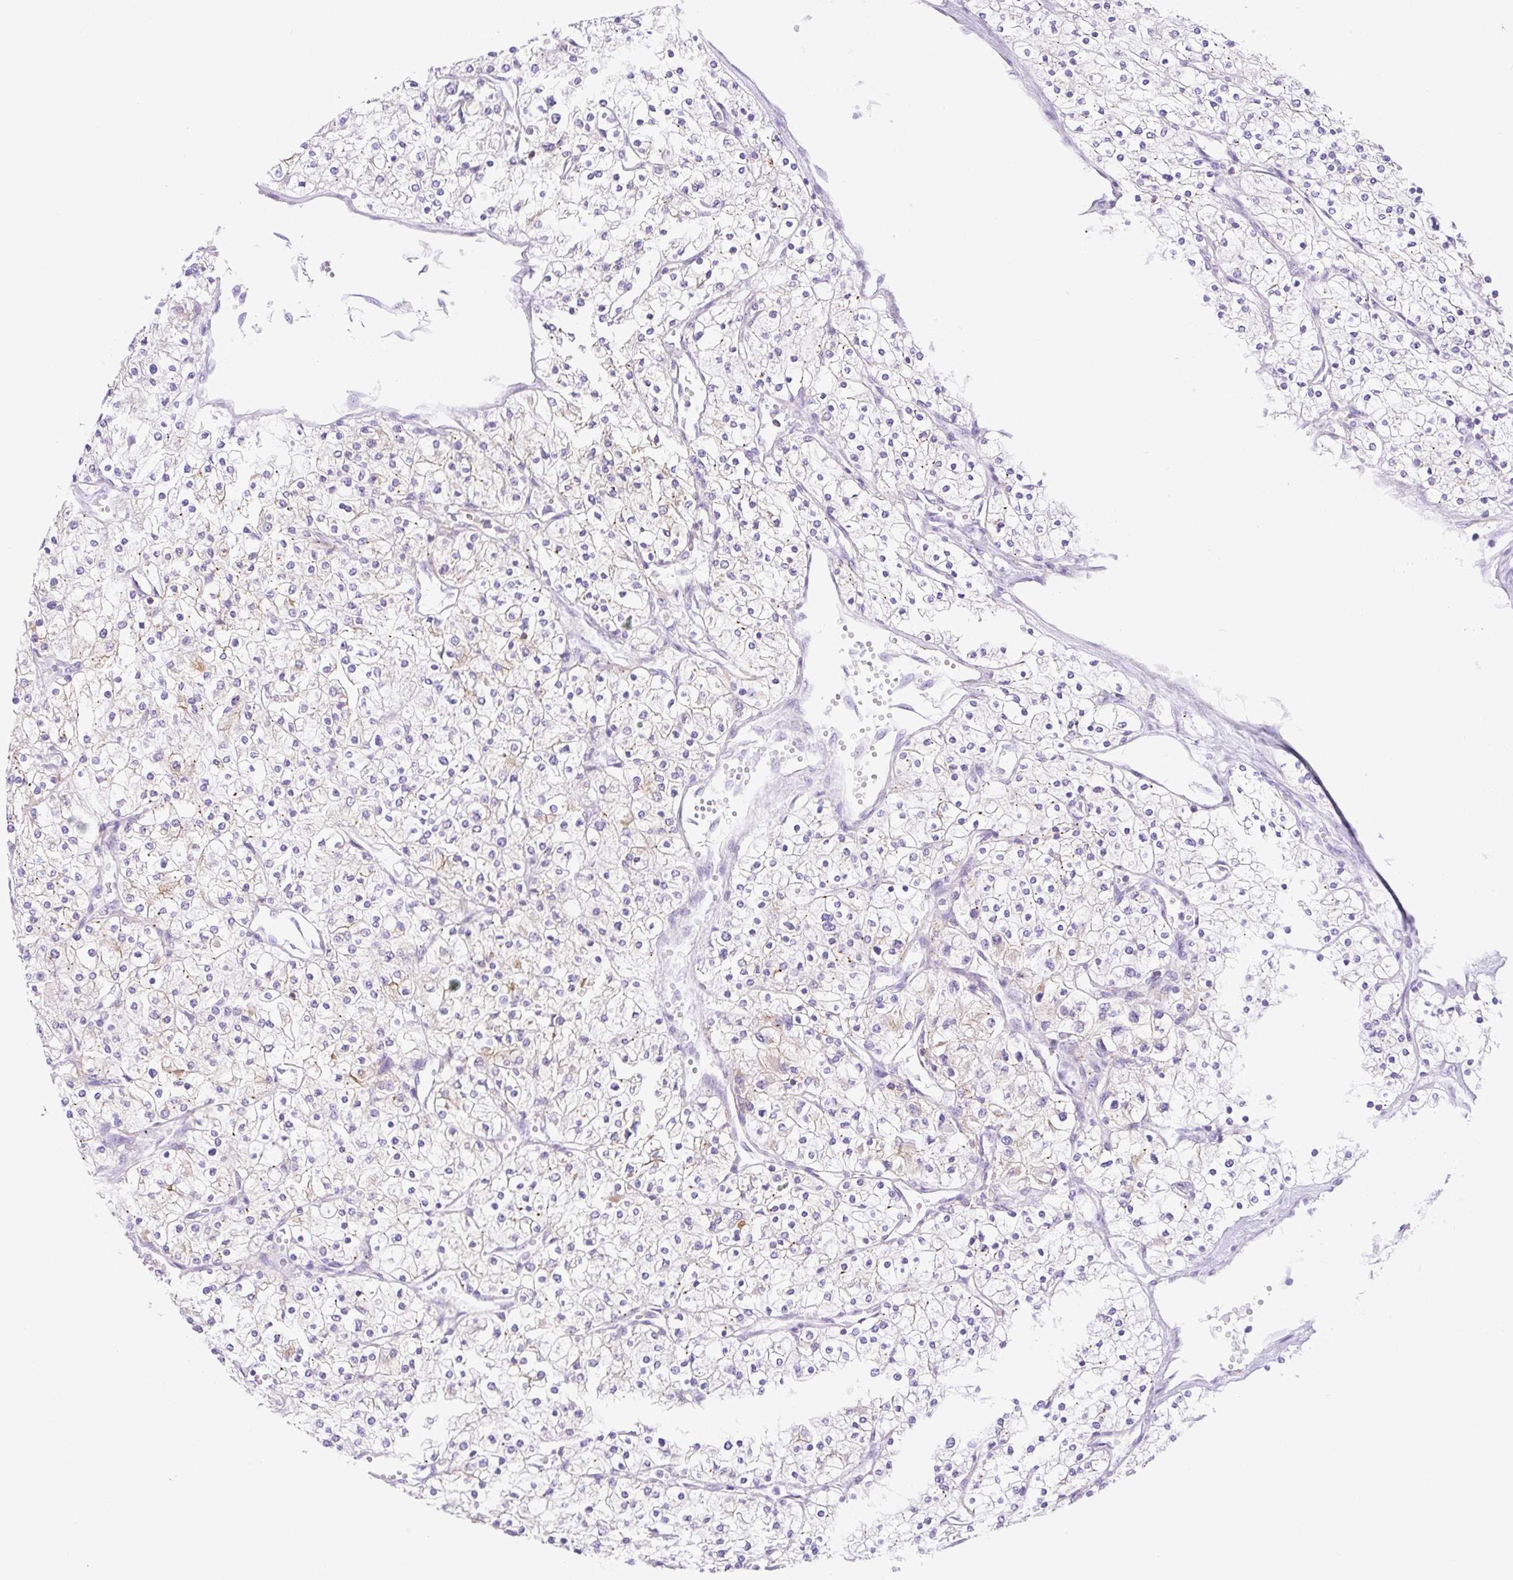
{"staining": {"intensity": "negative", "quantity": "none", "location": "none"}, "tissue": "renal cancer", "cell_type": "Tumor cells", "image_type": "cancer", "snomed": [{"axis": "morphology", "description": "Adenocarcinoma, NOS"}, {"axis": "topography", "description": "Kidney"}], "caption": "Renal adenocarcinoma was stained to show a protein in brown. There is no significant positivity in tumor cells.", "gene": "DNM2", "patient": {"sex": "male", "age": 80}}